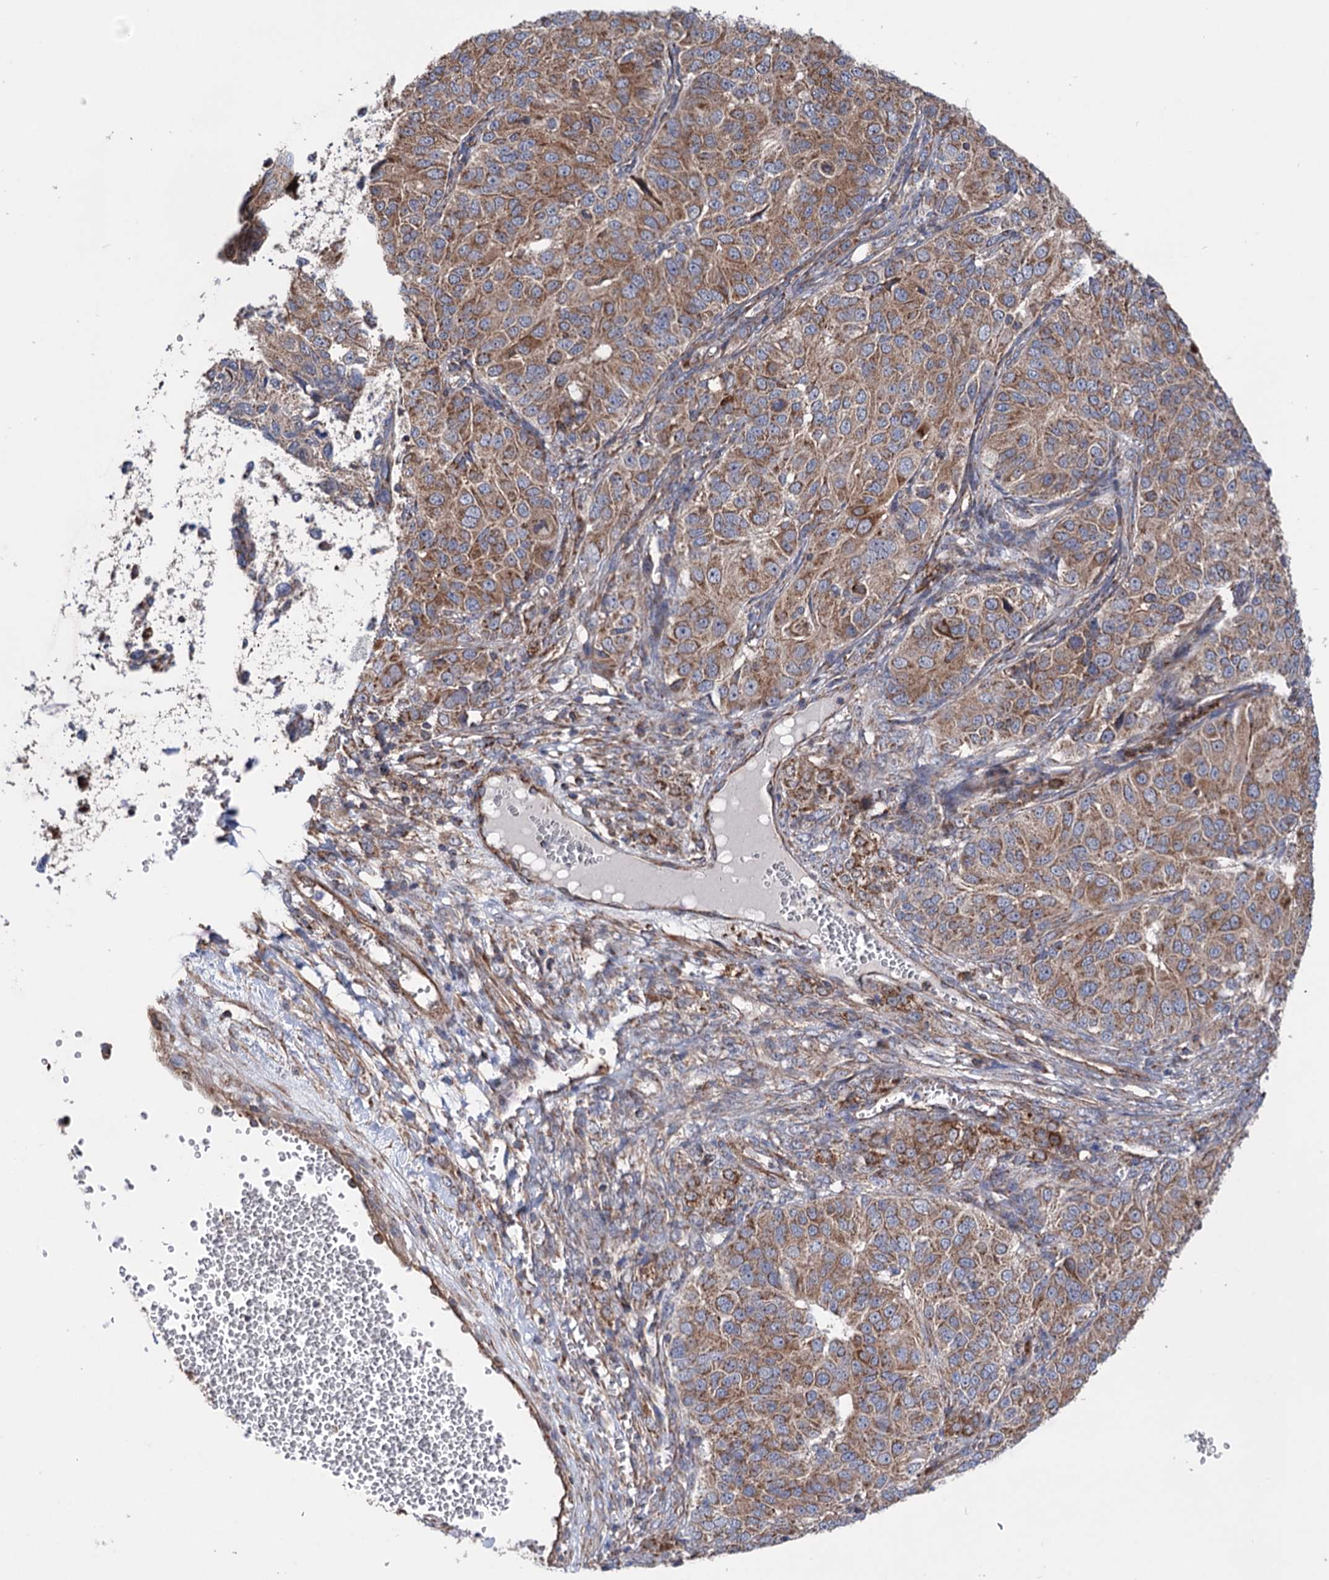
{"staining": {"intensity": "moderate", "quantity": ">75%", "location": "cytoplasmic/membranous"}, "tissue": "ovarian cancer", "cell_type": "Tumor cells", "image_type": "cancer", "snomed": [{"axis": "morphology", "description": "Carcinoma, endometroid"}, {"axis": "topography", "description": "Ovary"}], "caption": "Immunohistochemical staining of human ovarian endometroid carcinoma exhibits medium levels of moderate cytoplasmic/membranous protein expression in about >75% of tumor cells.", "gene": "SUCLA2", "patient": {"sex": "female", "age": 51}}